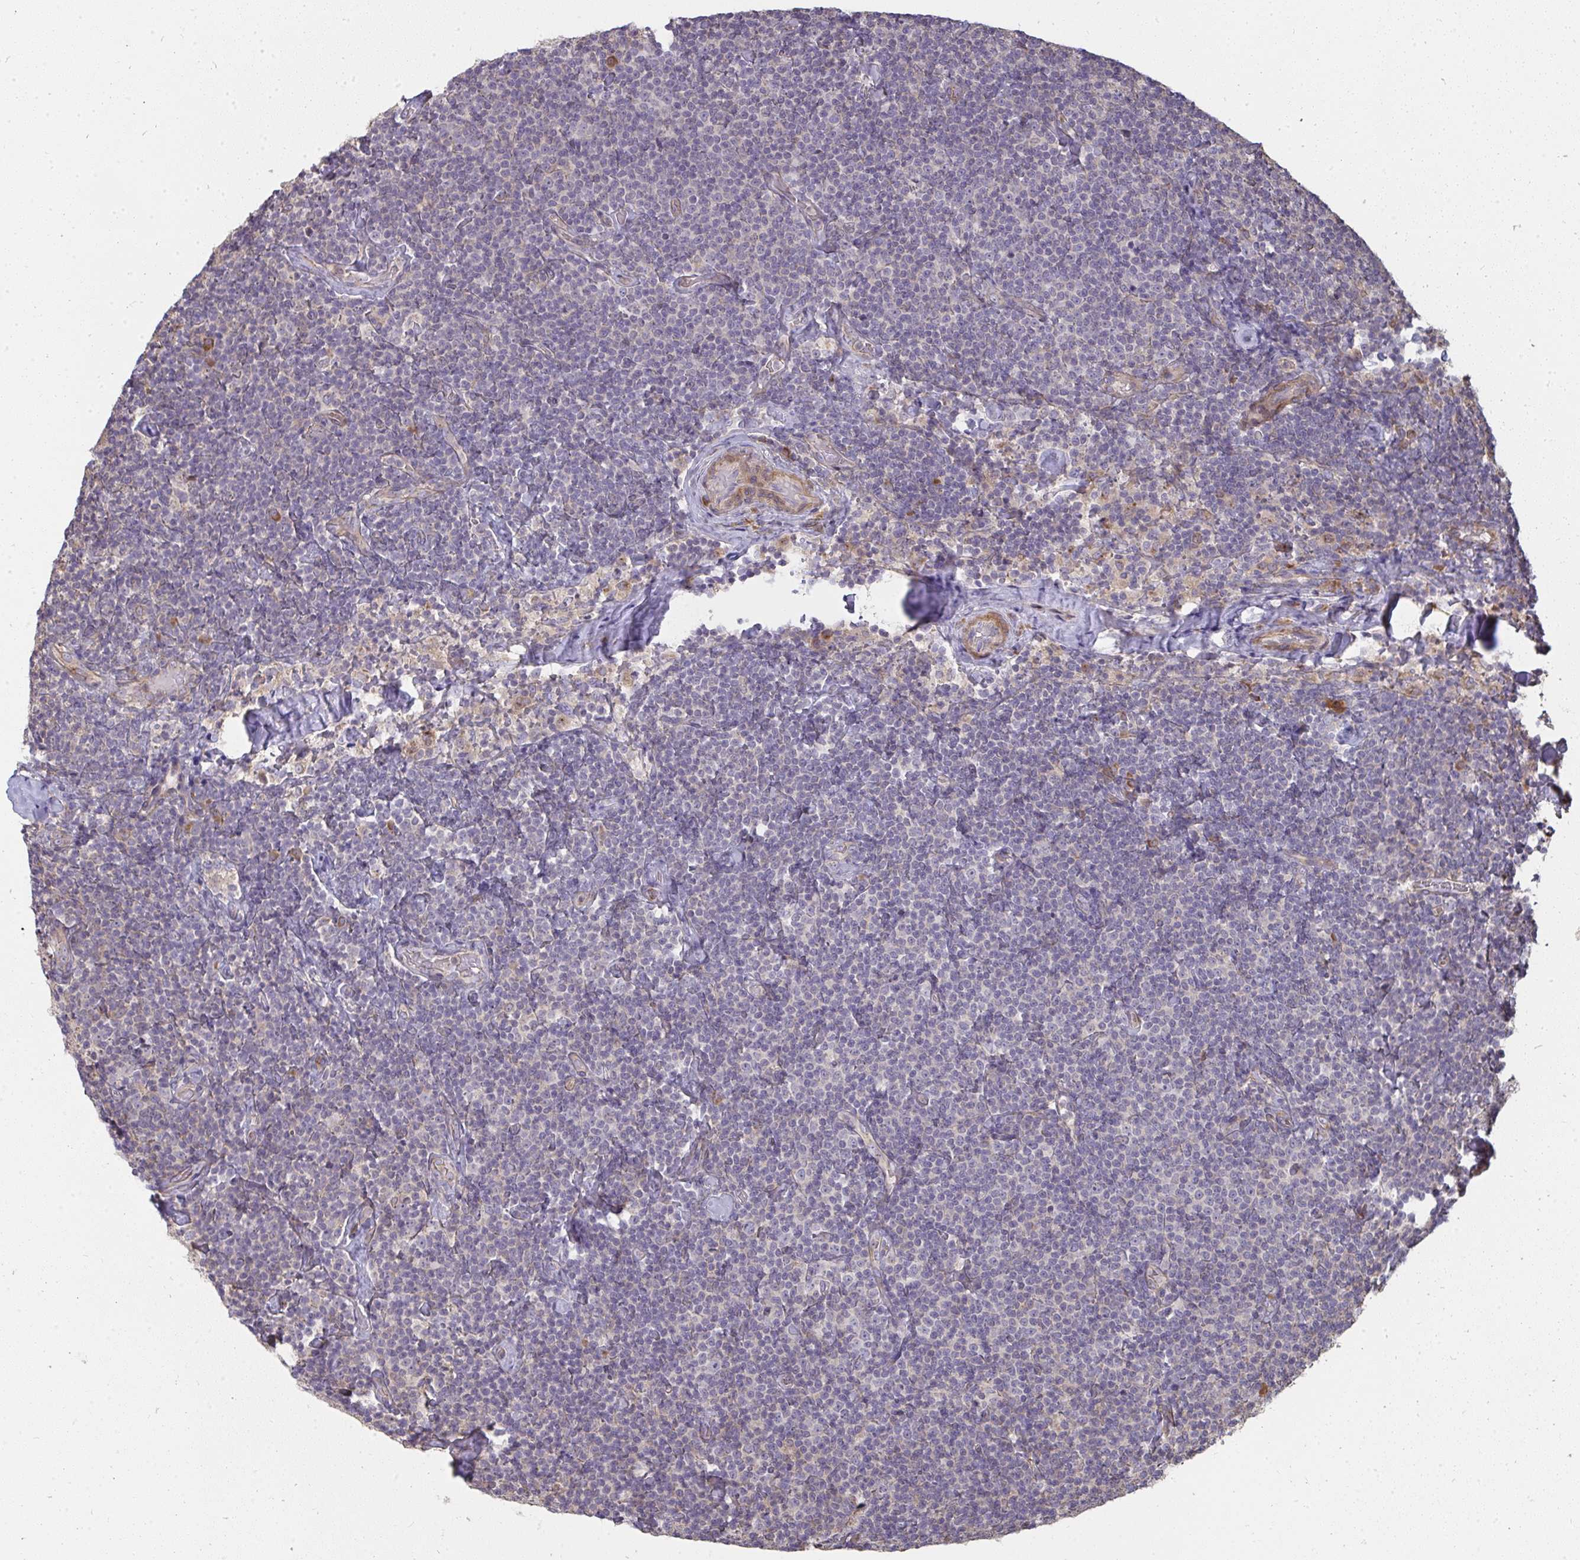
{"staining": {"intensity": "negative", "quantity": "none", "location": "none"}, "tissue": "lymphoma", "cell_type": "Tumor cells", "image_type": "cancer", "snomed": [{"axis": "morphology", "description": "Malignant lymphoma, non-Hodgkin's type, Low grade"}, {"axis": "topography", "description": "Lymph node"}], "caption": "Tumor cells show no significant protein positivity in malignant lymphoma, non-Hodgkin's type (low-grade).", "gene": "ZFYVE28", "patient": {"sex": "male", "age": 81}}